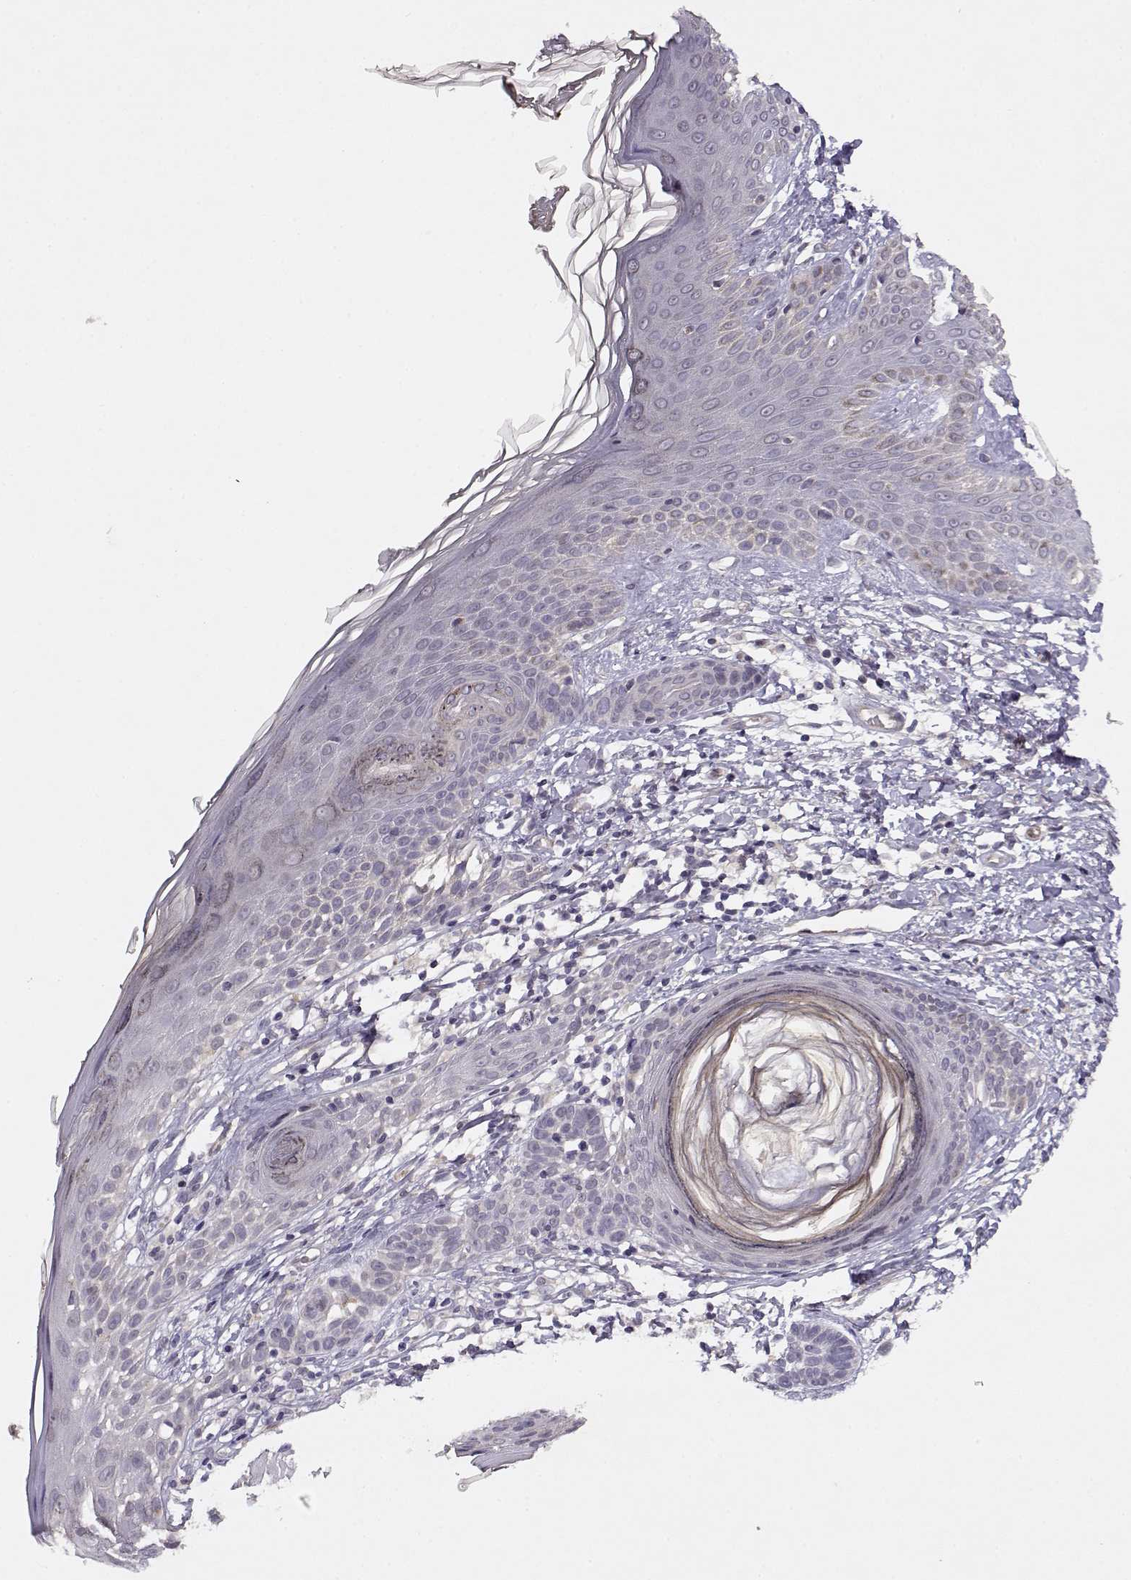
{"staining": {"intensity": "negative", "quantity": "none", "location": "none"}, "tissue": "skin cancer", "cell_type": "Tumor cells", "image_type": "cancer", "snomed": [{"axis": "morphology", "description": "Basal cell carcinoma"}, {"axis": "topography", "description": "Skin"}], "caption": "The immunohistochemistry histopathology image has no significant expression in tumor cells of skin cancer (basal cell carcinoma) tissue.", "gene": "BMX", "patient": {"sex": "male", "age": 85}}